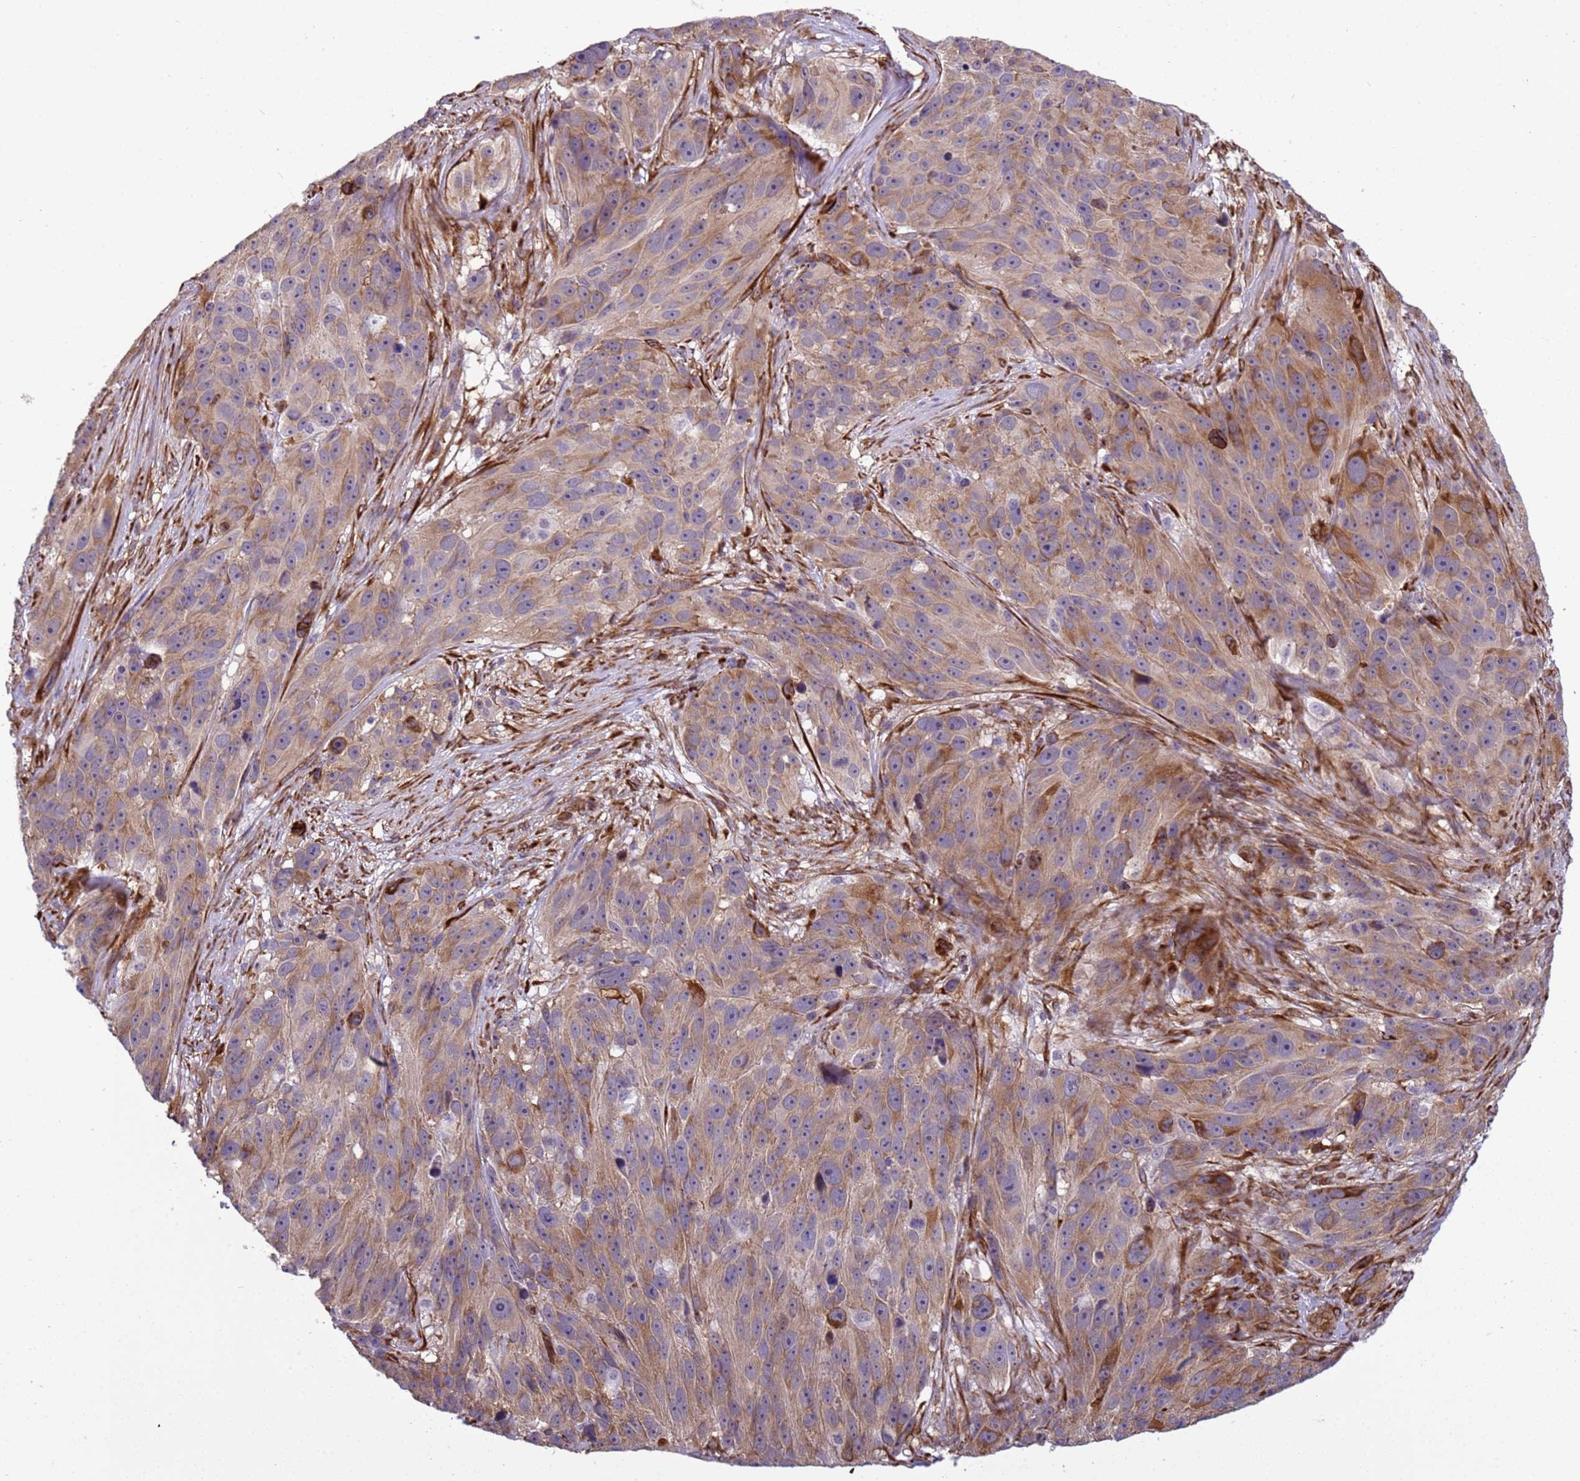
{"staining": {"intensity": "moderate", "quantity": "25%-75%", "location": "cytoplasmic/membranous"}, "tissue": "melanoma", "cell_type": "Tumor cells", "image_type": "cancer", "snomed": [{"axis": "morphology", "description": "Malignant melanoma, NOS"}, {"axis": "topography", "description": "Skin"}], "caption": "Protein expression analysis of human malignant melanoma reveals moderate cytoplasmic/membranous staining in approximately 25%-75% of tumor cells.", "gene": "ITGB4", "patient": {"sex": "male", "age": 84}}